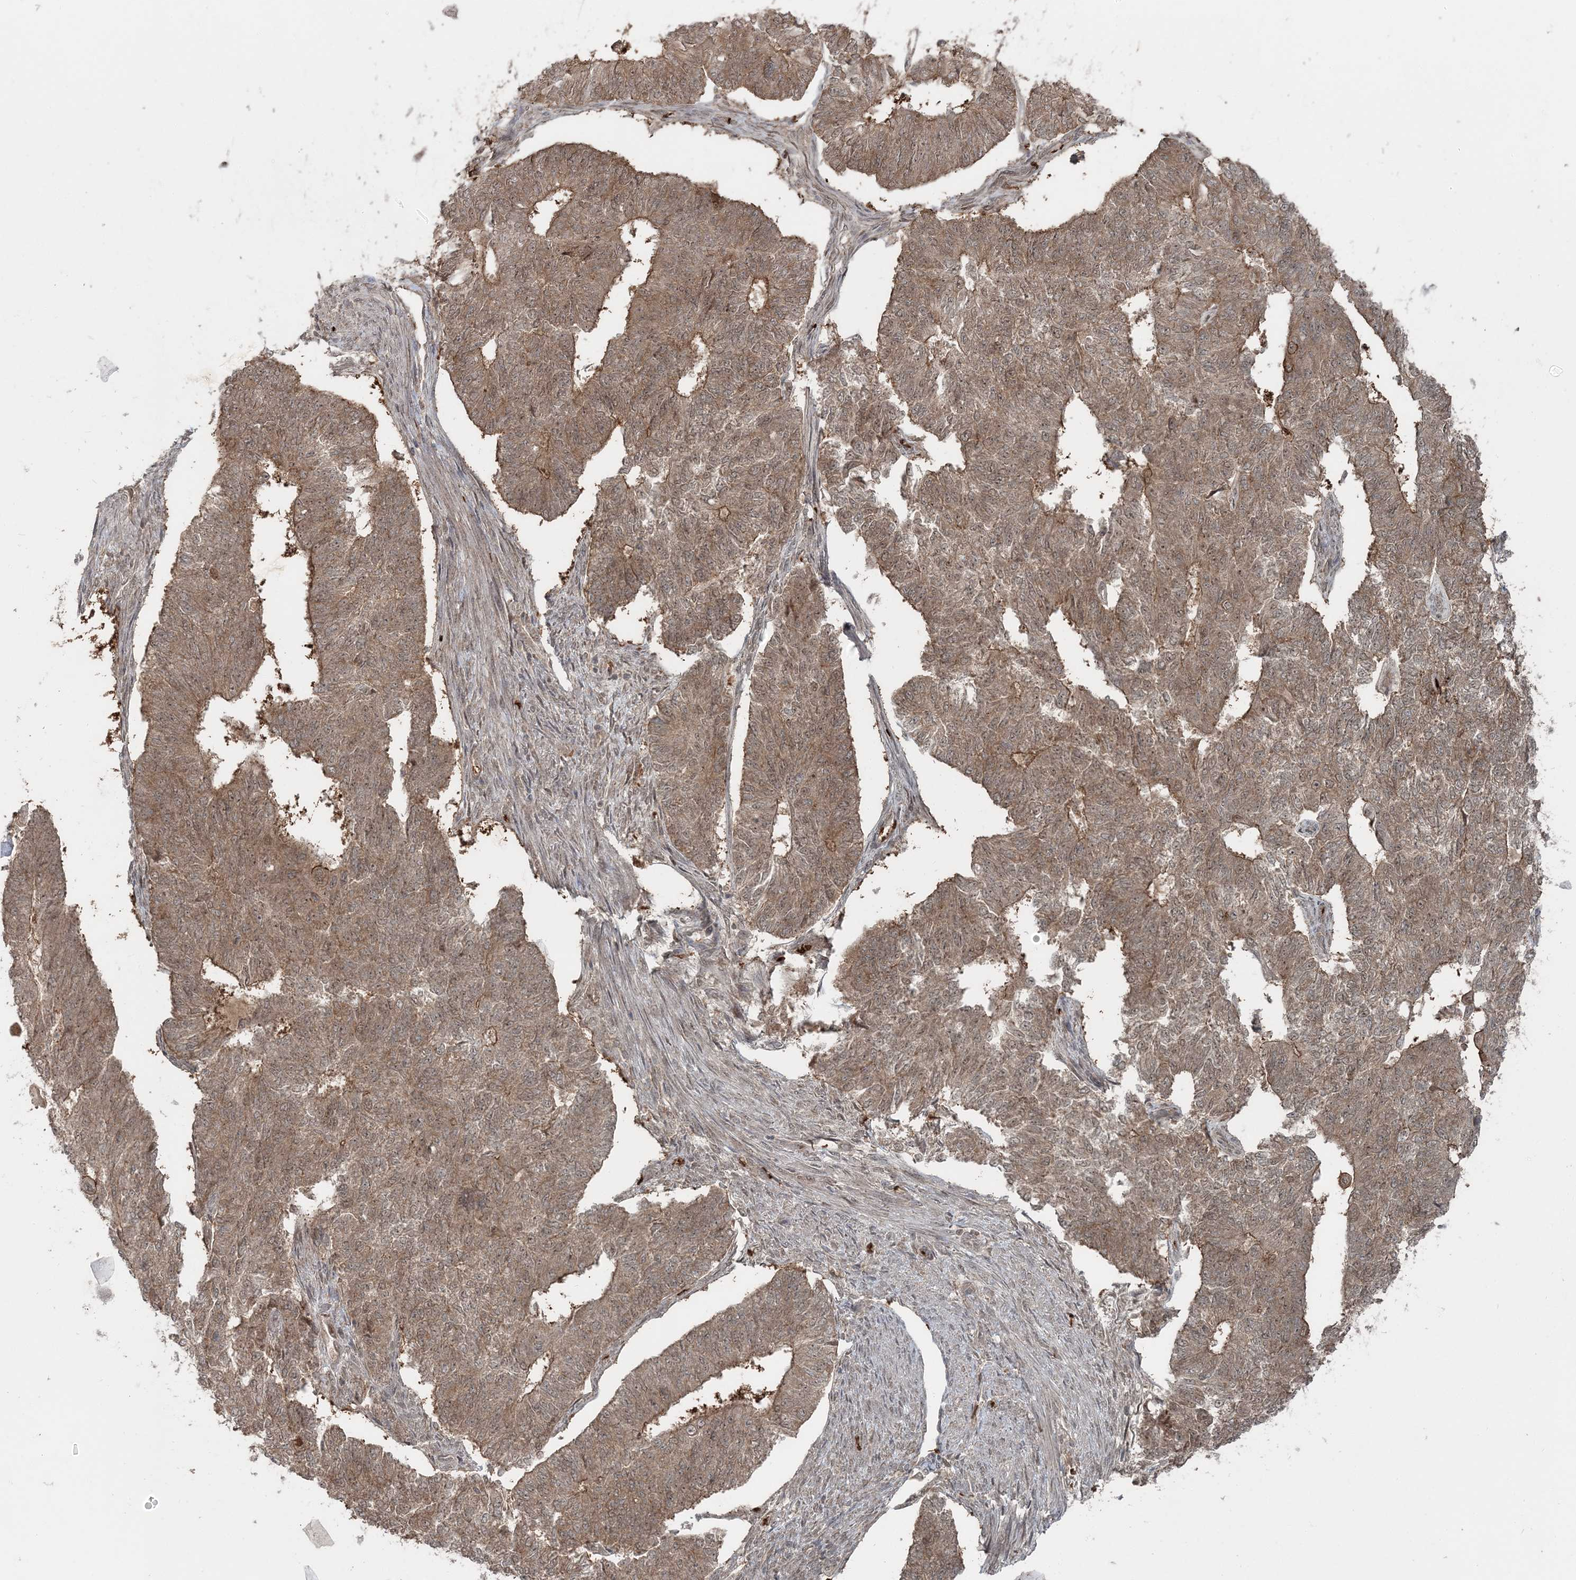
{"staining": {"intensity": "moderate", "quantity": ">75%", "location": "cytoplasmic/membranous,nuclear"}, "tissue": "endometrial cancer", "cell_type": "Tumor cells", "image_type": "cancer", "snomed": [{"axis": "morphology", "description": "Adenocarcinoma, NOS"}, {"axis": "topography", "description": "Endometrium"}], "caption": "Immunohistochemistry histopathology image of human adenocarcinoma (endometrial) stained for a protein (brown), which demonstrates medium levels of moderate cytoplasmic/membranous and nuclear expression in about >75% of tumor cells.", "gene": "FBXL17", "patient": {"sex": "female", "age": 32}}